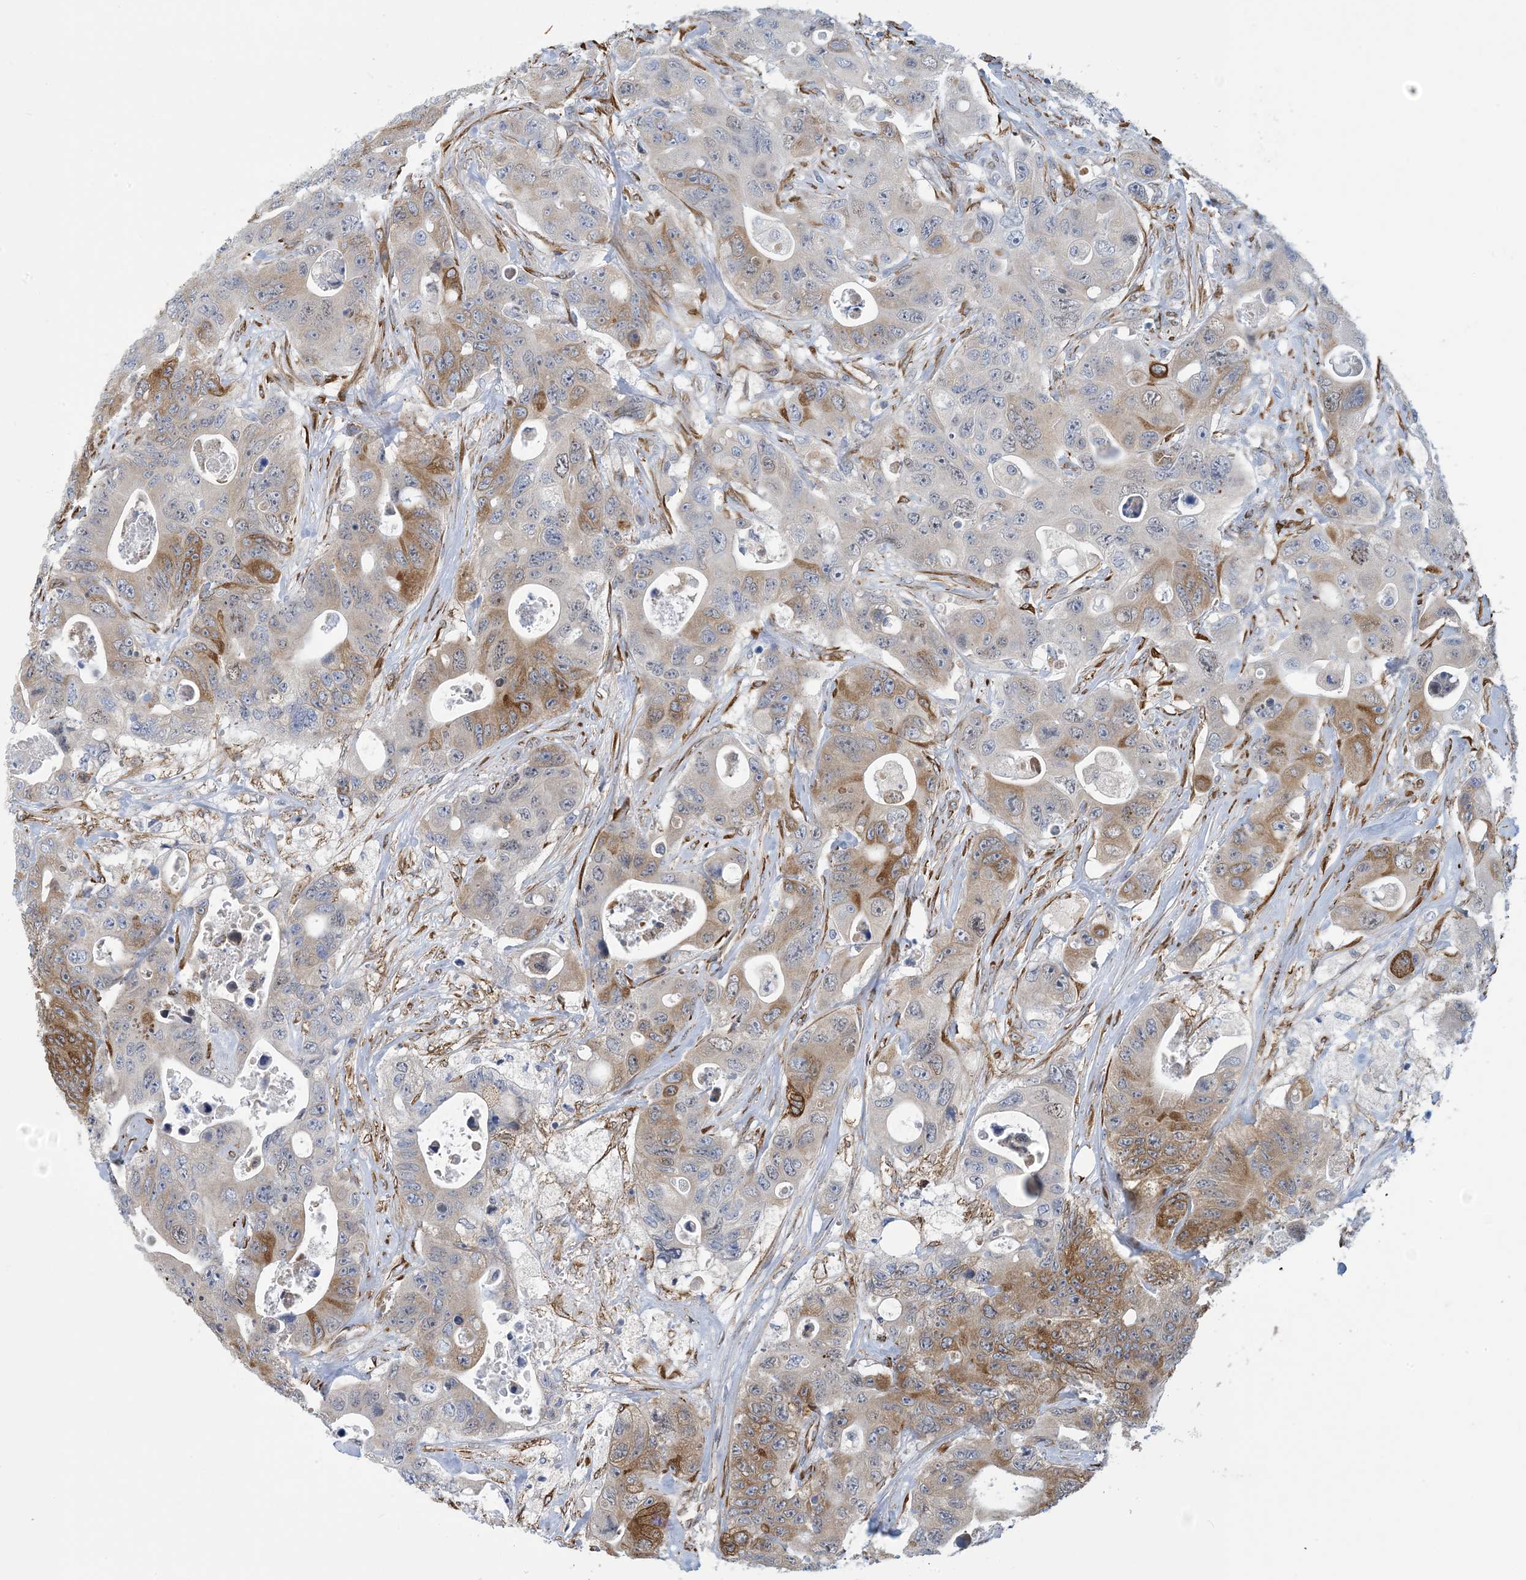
{"staining": {"intensity": "moderate", "quantity": "25%-75%", "location": "cytoplasmic/membranous"}, "tissue": "colorectal cancer", "cell_type": "Tumor cells", "image_type": "cancer", "snomed": [{"axis": "morphology", "description": "Adenocarcinoma, NOS"}, {"axis": "topography", "description": "Colon"}], "caption": "Brown immunohistochemical staining in colorectal cancer (adenocarcinoma) reveals moderate cytoplasmic/membranous expression in about 25%-75% of tumor cells.", "gene": "CCDC14", "patient": {"sex": "female", "age": 46}}